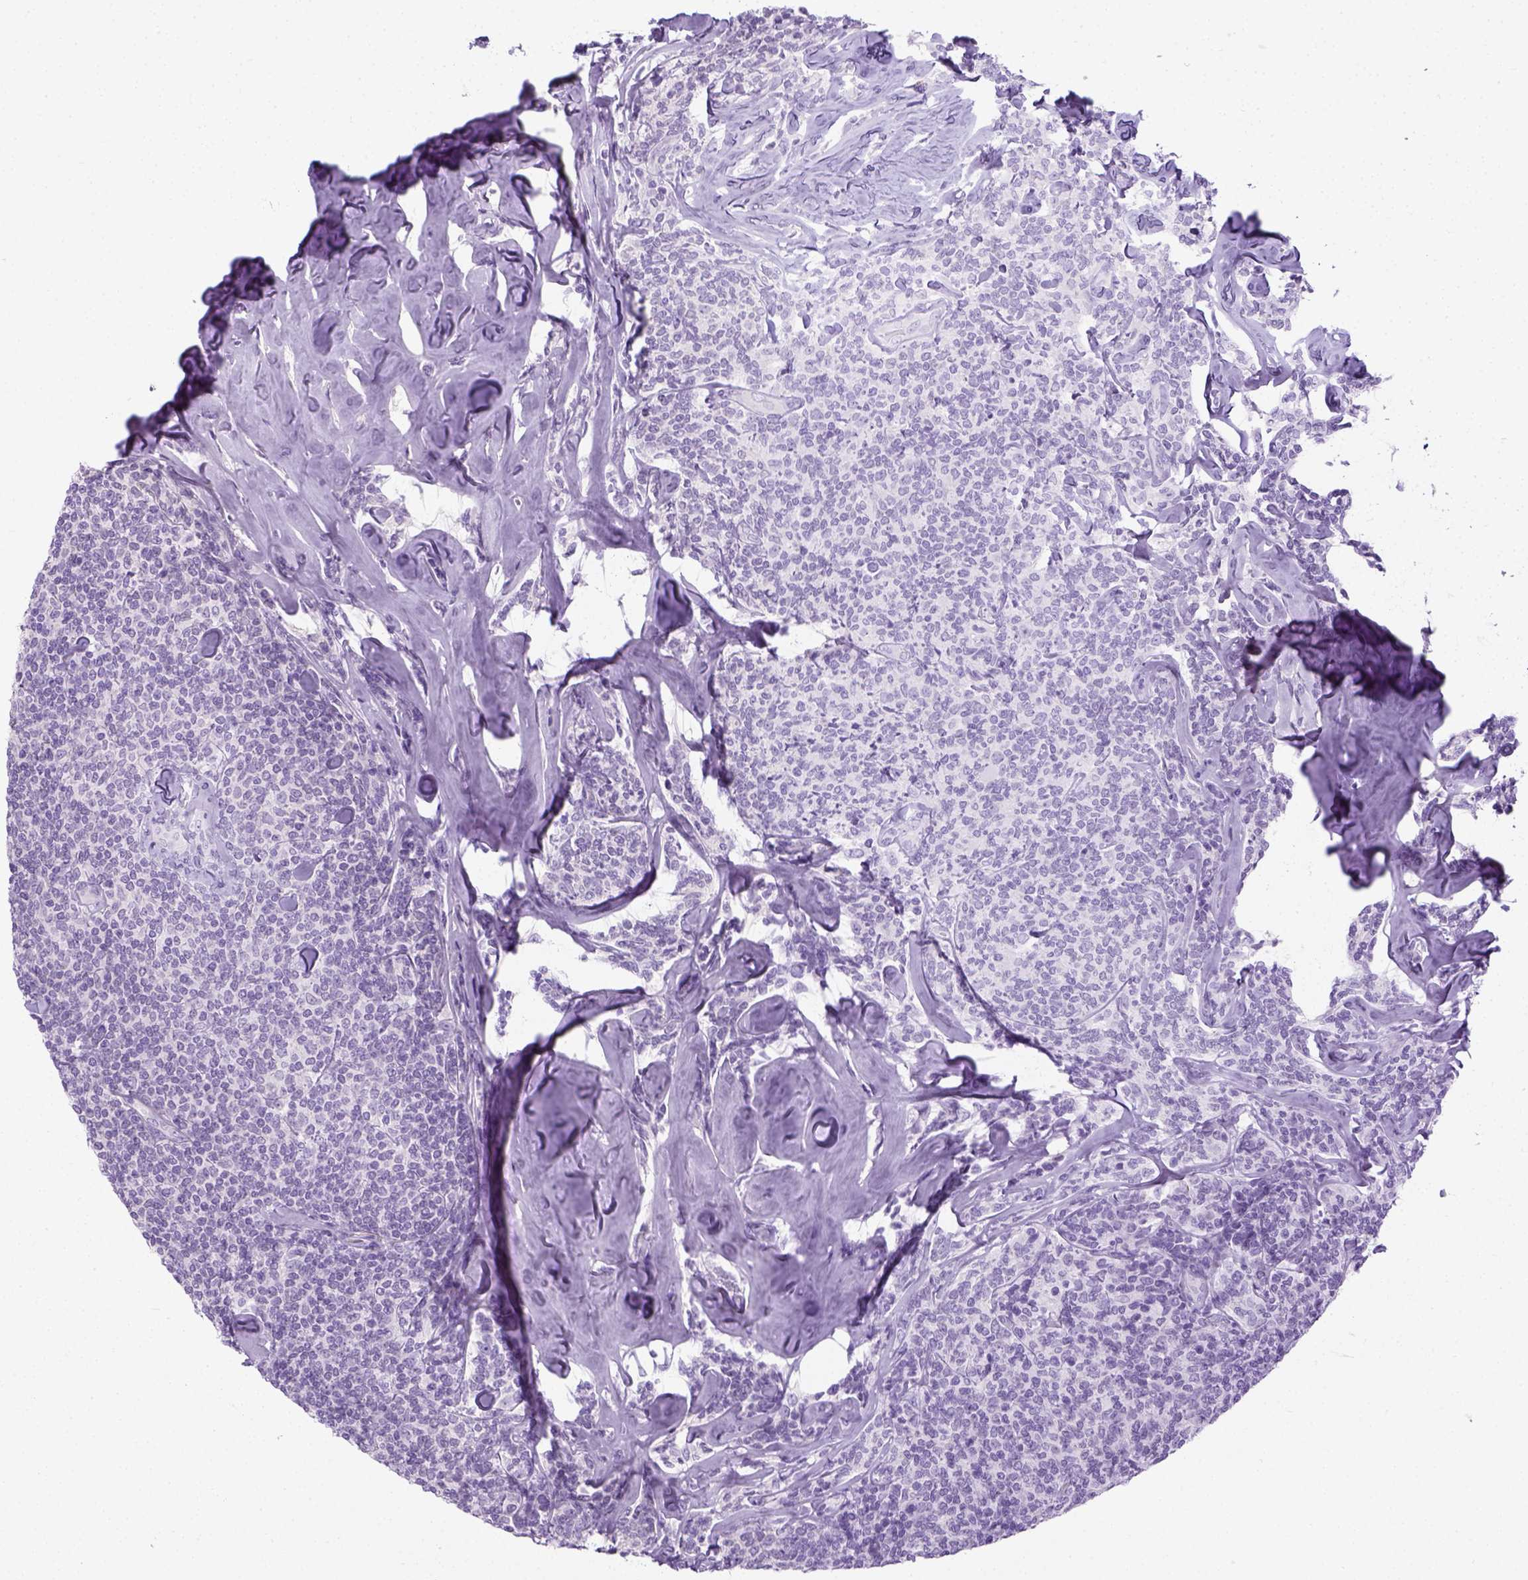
{"staining": {"intensity": "negative", "quantity": "none", "location": "none"}, "tissue": "lymphoma", "cell_type": "Tumor cells", "image_type": "cancer", "snomed": [{"axis": "morphology", "description": "Malignant lymphoma, non-Hodgkin's type, Low grade"}, {"axis": "topography", "description": "Lymph node"}], "caption": "This is an IHC micrograph of human lymphoma. There is no staining in tumor cells.", "gene": "LGSN", "patient": {"sex": "female", "age": 56}}